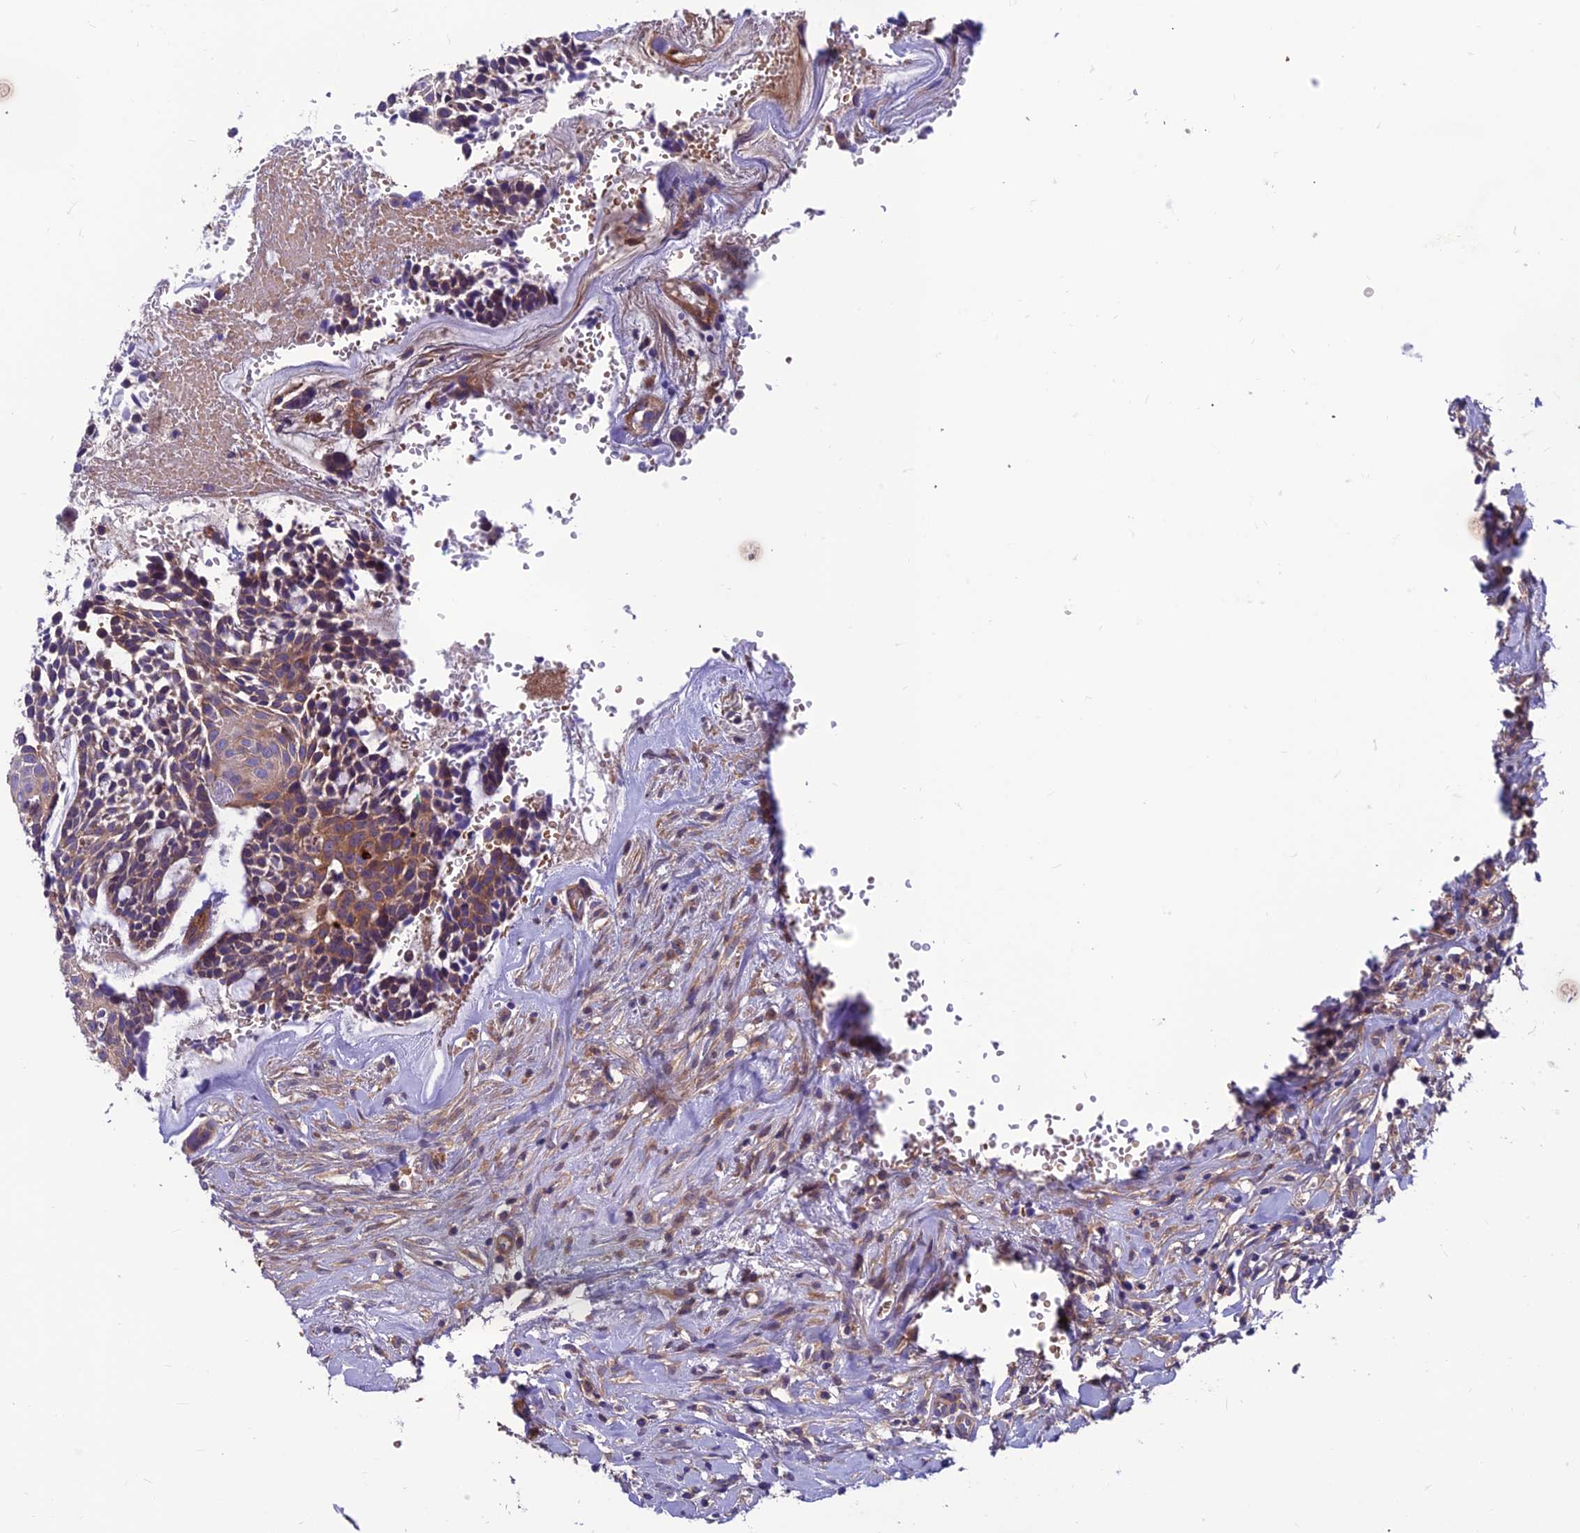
{"staining": {"intensity": "moderate", "quantity": ">75%", "location": "cytoplasmic/membranous"}, "tissue": "head and neck cancer", "cell_type": "Tumor cells", "image_type": "cancer", "snomed": [{"axis": "morphology", "description": "Normal tissue, NOS"}, {"axis": "morphology", "description": "Adenocarcinoma, NOS"}, {"axis": "topography", "description": "Subcutis"}, {"axis": "topography", "description": "Nasopharynx"}, {"axis": "topography", "description": "Head-Neck"}], "caption": "Protein expression by immunohistochemistry (IHC) shows moderate cytoplasmic/membranous staining in about >75% of tumor cells in adenocarcinoma (head and neck).", "gene": "VPS16", "patient": {"sex": "female", "age": 73}}